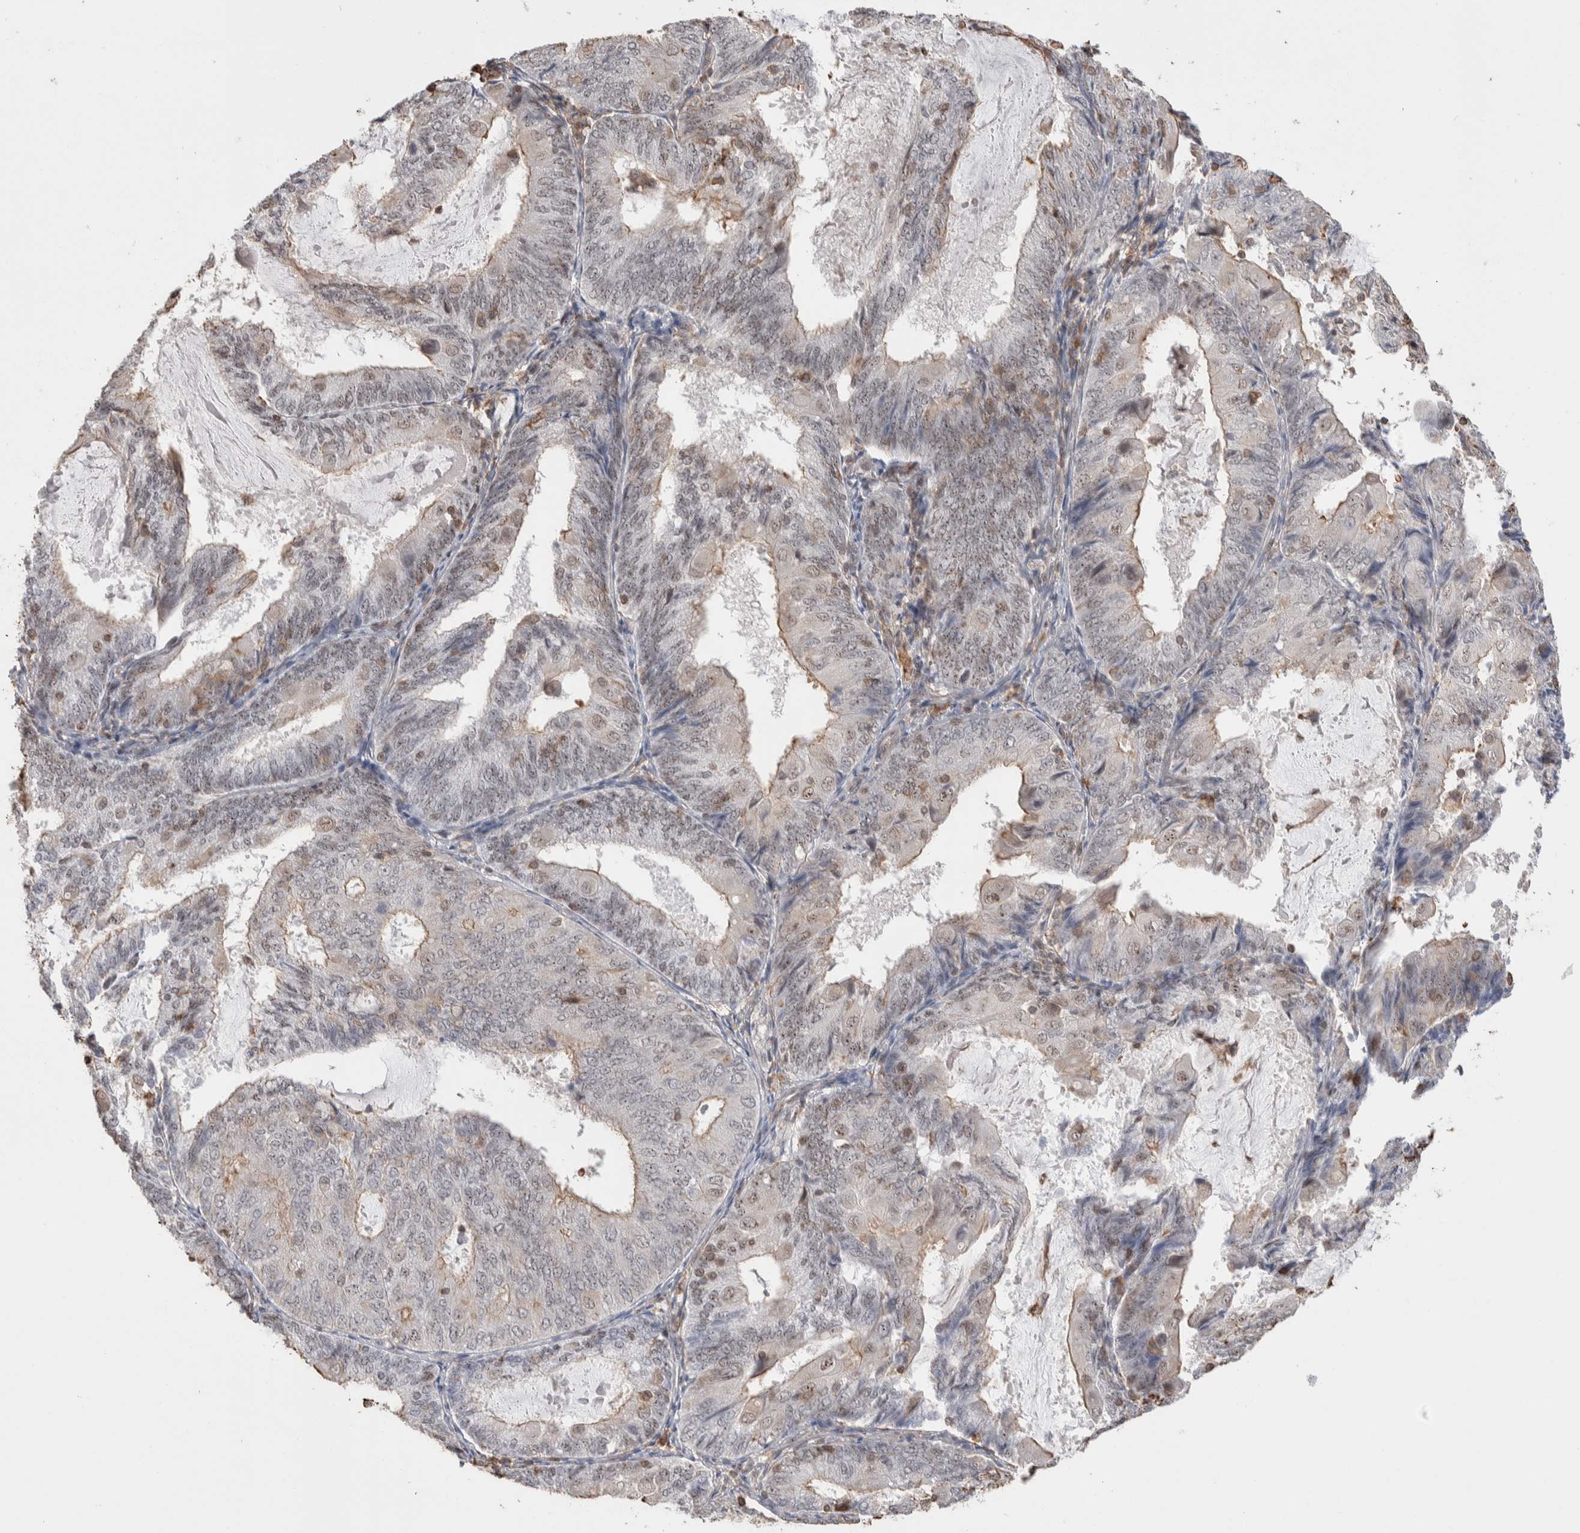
{"staining": {"intensity": "weak", "quantity": "<25%", "location": "cytoplasmic/membranous,nuclear"}, "tissue": "endometrial cancer", "cell_type": "Tumor cells", "image_type": "cancer", "snomed": [{"axis": "morphology", "description": "Adenocarcinoma, NOS"}, {"axis": "topography", "description": "Endometrium"}], "caption": "Immunohistochemical staining of human endometrial cancer (adenocarcinoma) exhibits no significant positivity in tumor cells.", "gene": "ZNF704", "patient": {"sex": "female", "age": 81}}